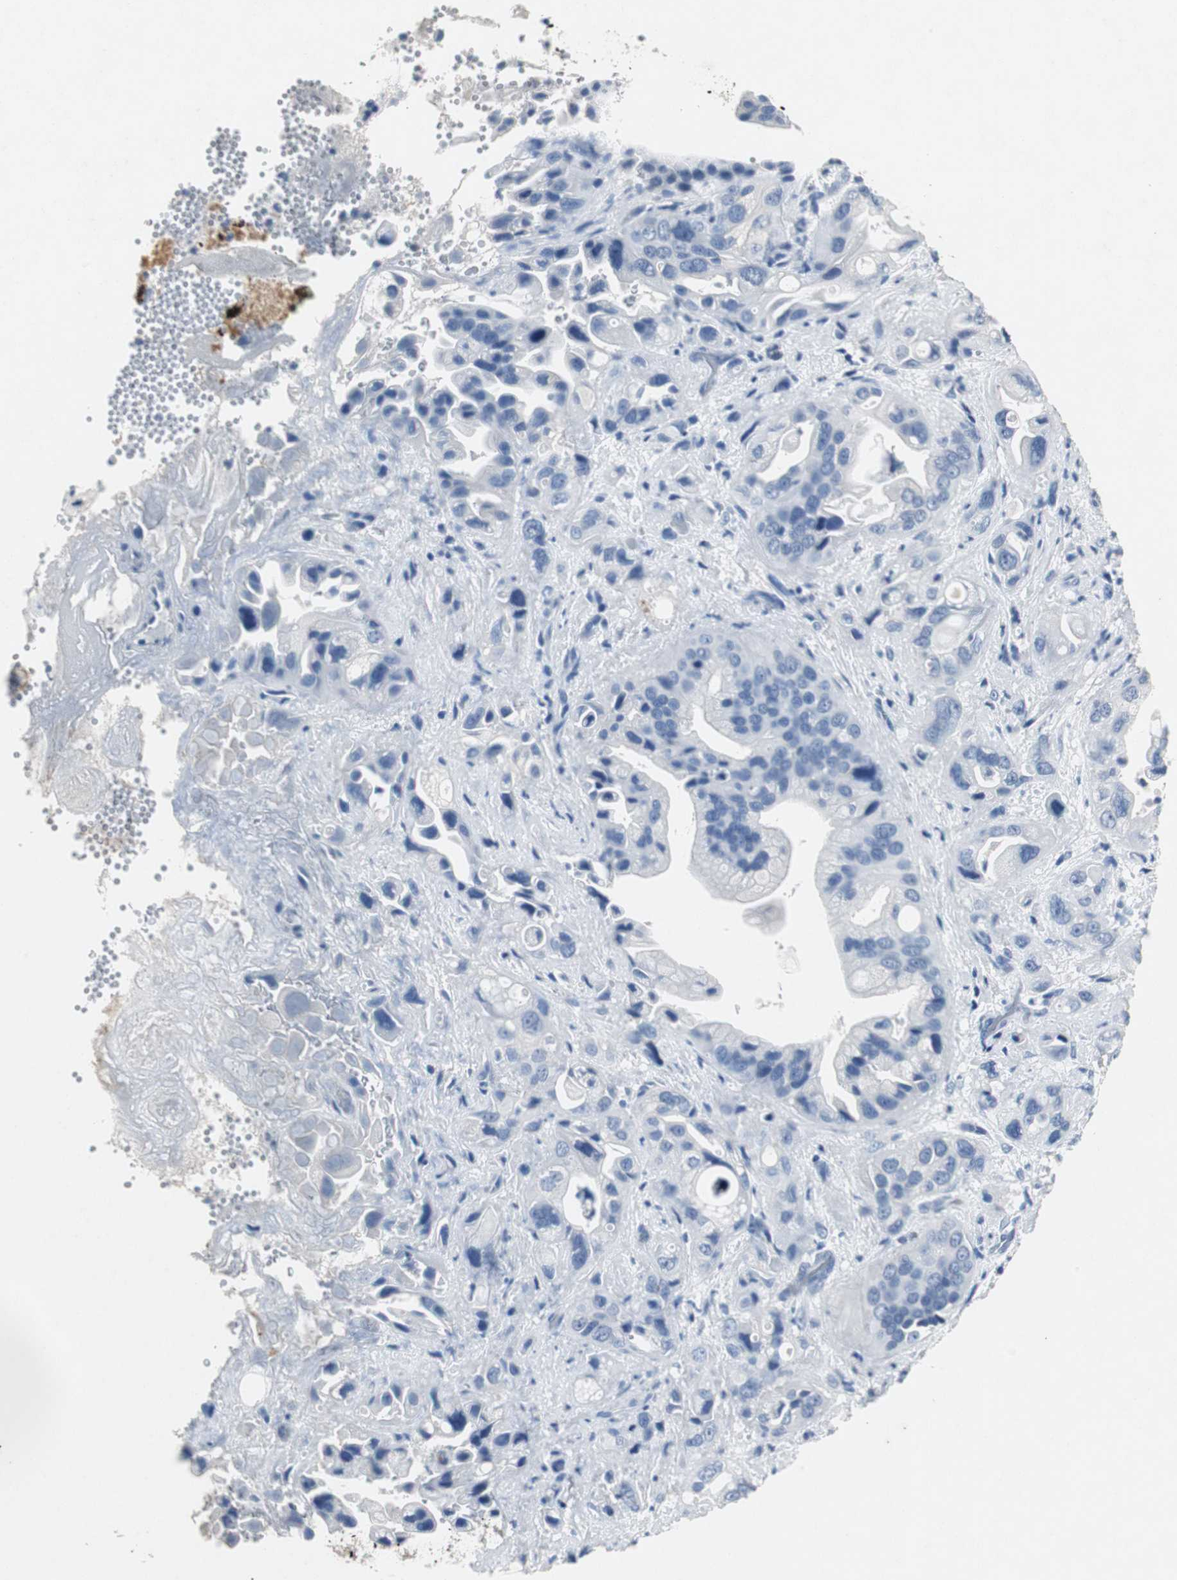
{"staining": {"intensity": "negative", "quantity": "none", "location": "none"}, "tissue": "pancreatic cancer", "cell_type": "Tumor cells", "image_type": "cancer", "snomed": [{"axis": "morphology", "description": "Adenocarcinoma, NOS"}, {"axis": "topography", "description": "Pancreas"}], "caption": "Protein analysis of pancreatic cancer (adenocarcinoma) demonstrates no significant expression in tumor cells. Nuclei are stained in blue.", "gene": "LRP2", "patient": {"sex": "female", "age": 77}}